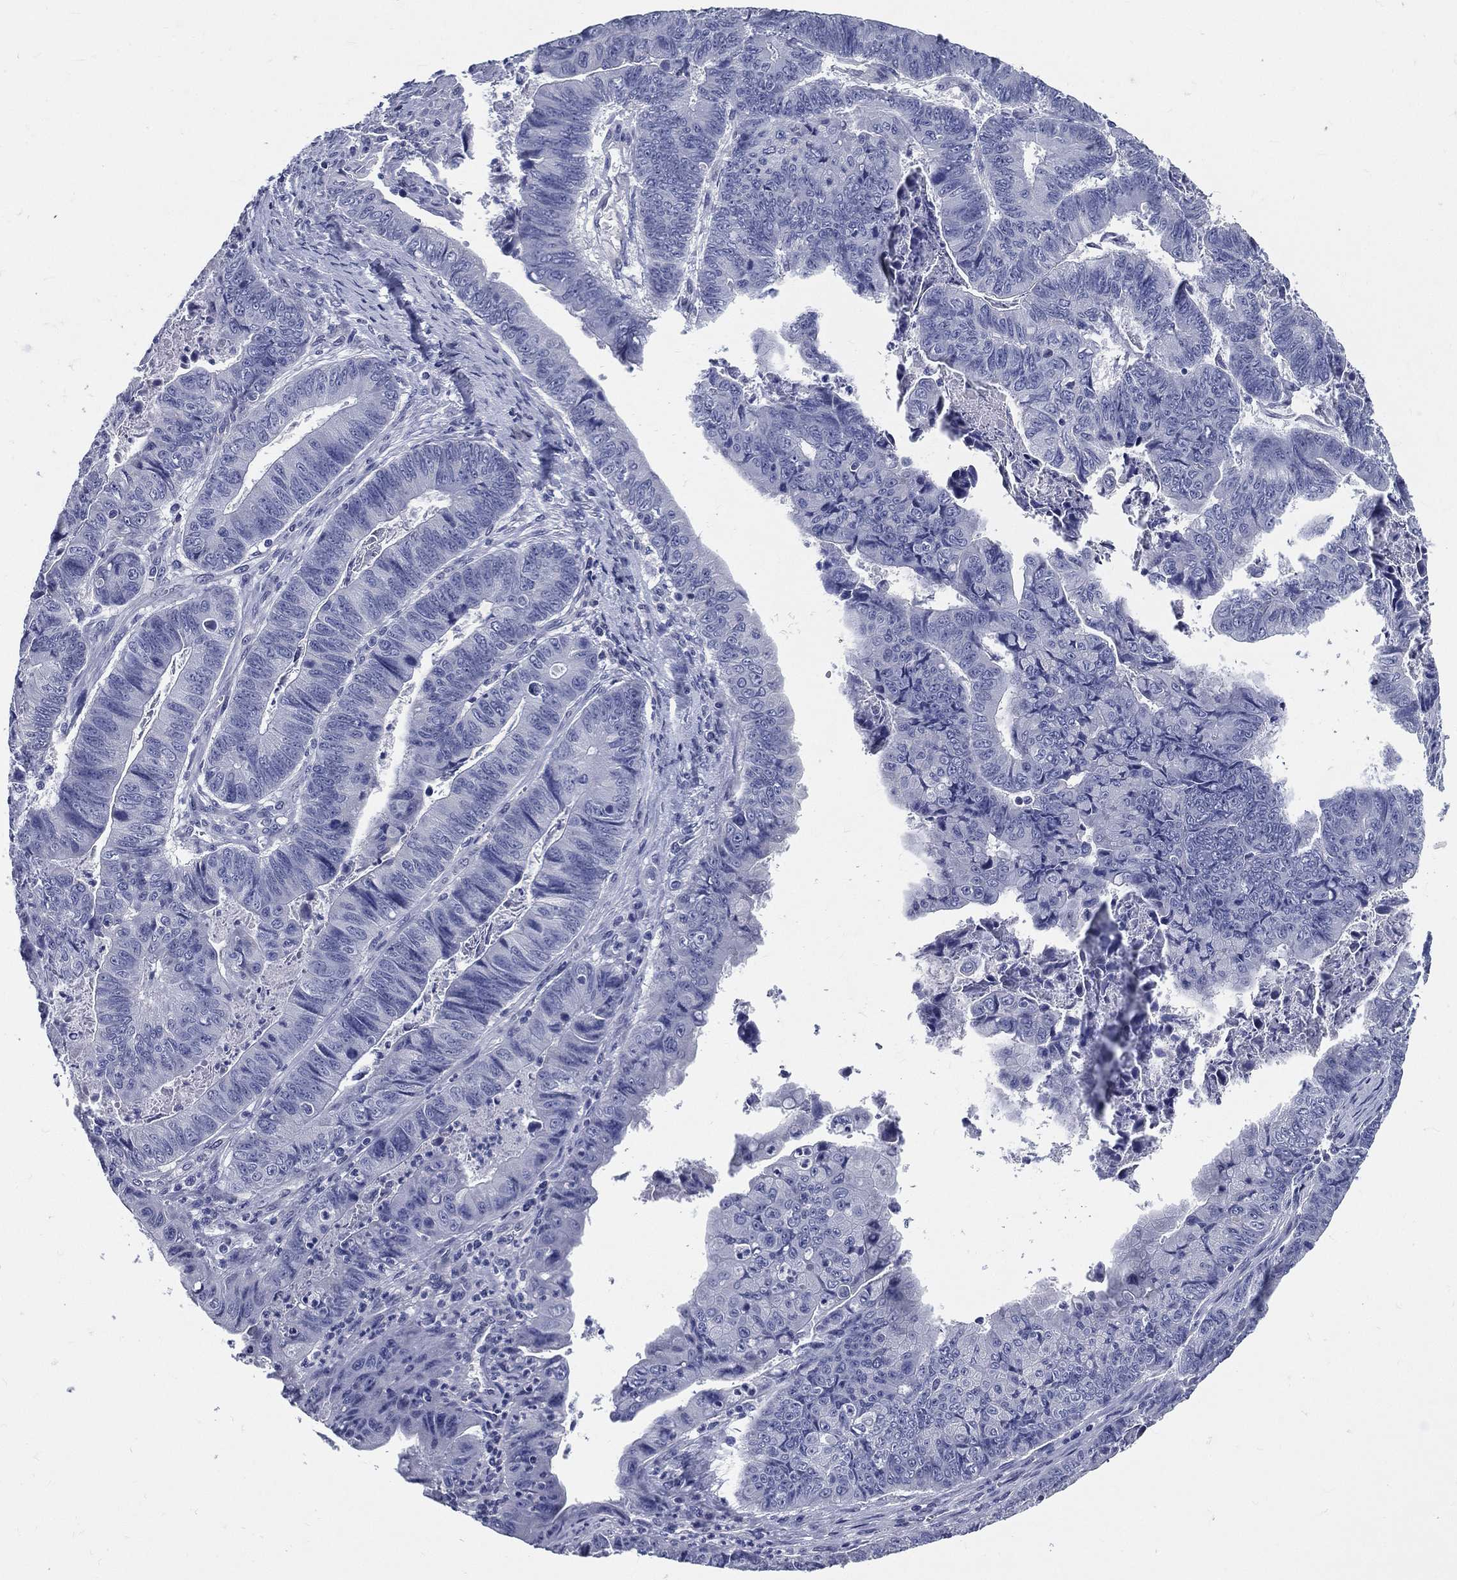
{"staining": {"intensity": "negative", "quantity": "none", "location": "none"}, "tissue": "stomach cancer", "cell_type": "Tumor cells", "image_type": "cancer", "snomed": [{"axis": "morphology", "description": "Adenocarcinoma, NOS"}, {"axis": "topography", "description": "Stomach, lower"}], "caption": "The photomicrograph shows no staining of tumor cells in stomach adenocarcinoma.", "gene": "DPYS", "patient": {"sex": "male", "age": 77}}